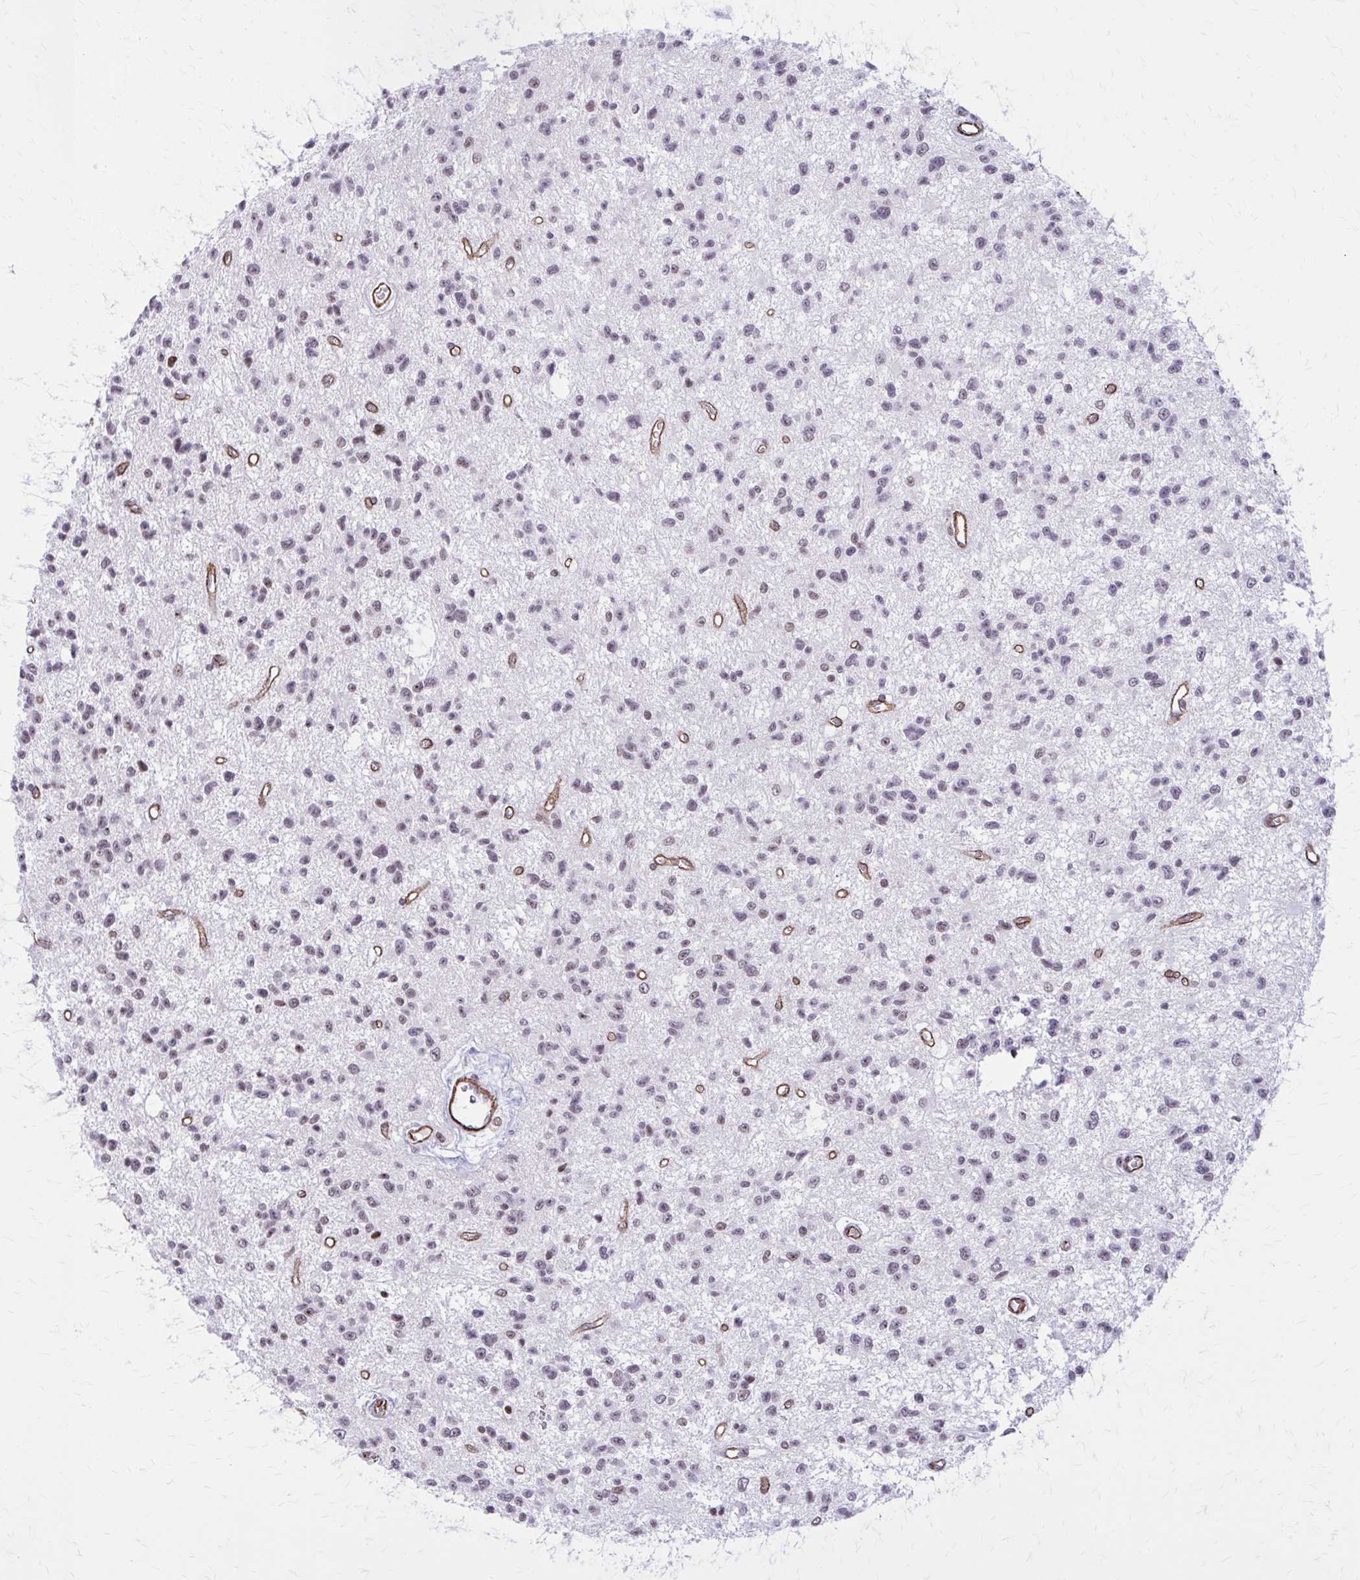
{"staining": {"intensity": "weak", "quantity": "<25%", "location": "nuclear"}, "tissue": "glioma", "cell_type": "Tumor cells", "image_type": "cancer", "snomed": [{"axis": "morphology", "description": "Glioma, malignant, Low grade"}, {"axis": "topography", "description": "Brain"}], "caption": "High magnification brightfield microscopy of glioma stained with DAB (brown) and counterstained with hematoxylin (blue): tumor cells show no significant expression.", "gene": "NRBF2", "patient": {"sex": "male", "age": 43}}